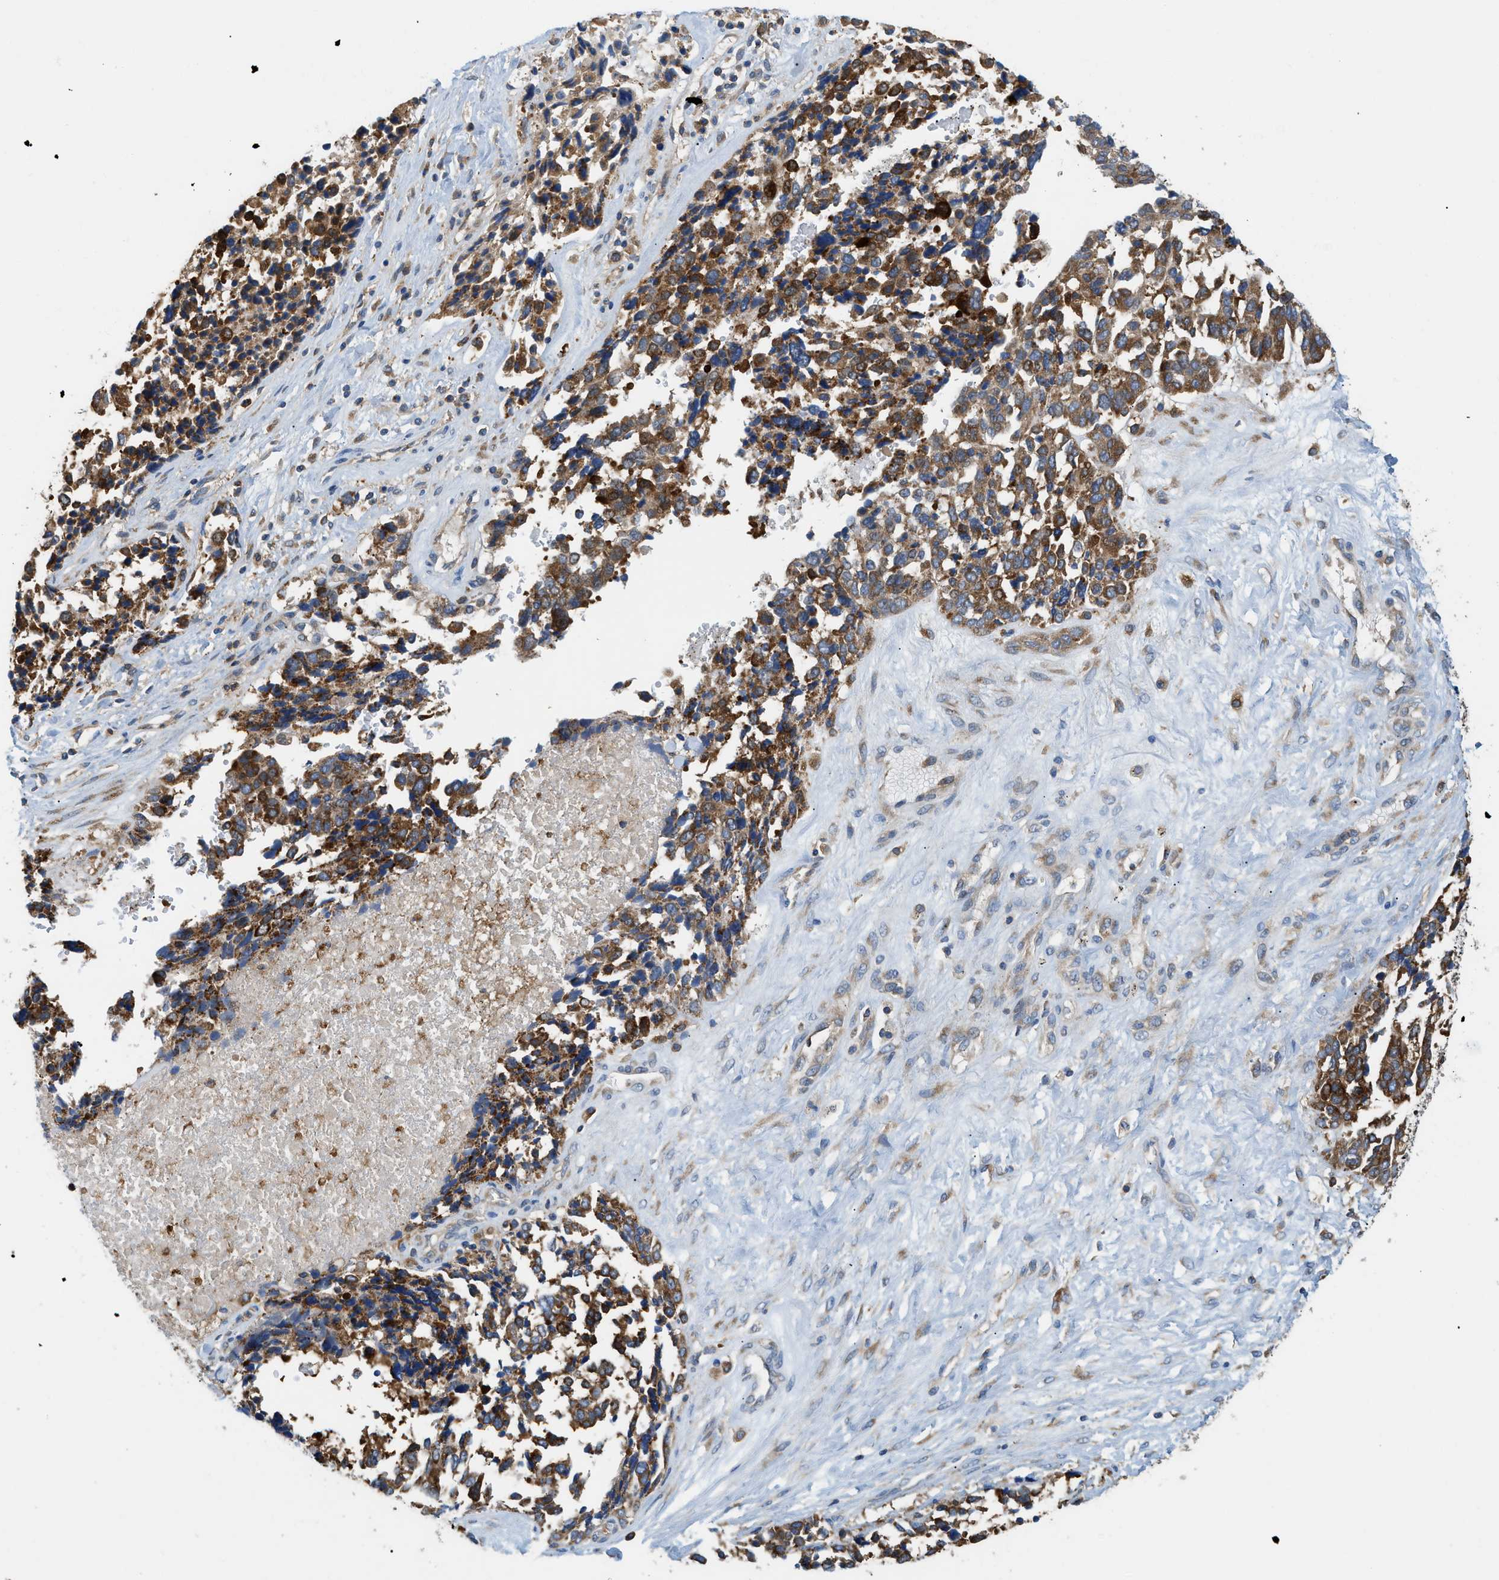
{"staining": {"intensity": "moderate", "quantity": ">75%", "location": "cytoplasmic/membranous"}, "tissue": "ovarian cancer", "cell_type": "Tumor cells", "image_type": "cancer", "snomed": [{"axis": "morphology", "description": "Cystadenocarcinoma, serous, NOS"}, {"axis": "topography", "description": "Ovary"}], "caption": "A histopathology image showing moderate cytoplasmic/membranous positivity in about >75% of tumor cells in serous cystadenocarcinoma (ovarian), as visualized by brown immunohistochemical staining.", "gene": "GPAT4", "patient": {"sex": "female", "age": 44}}